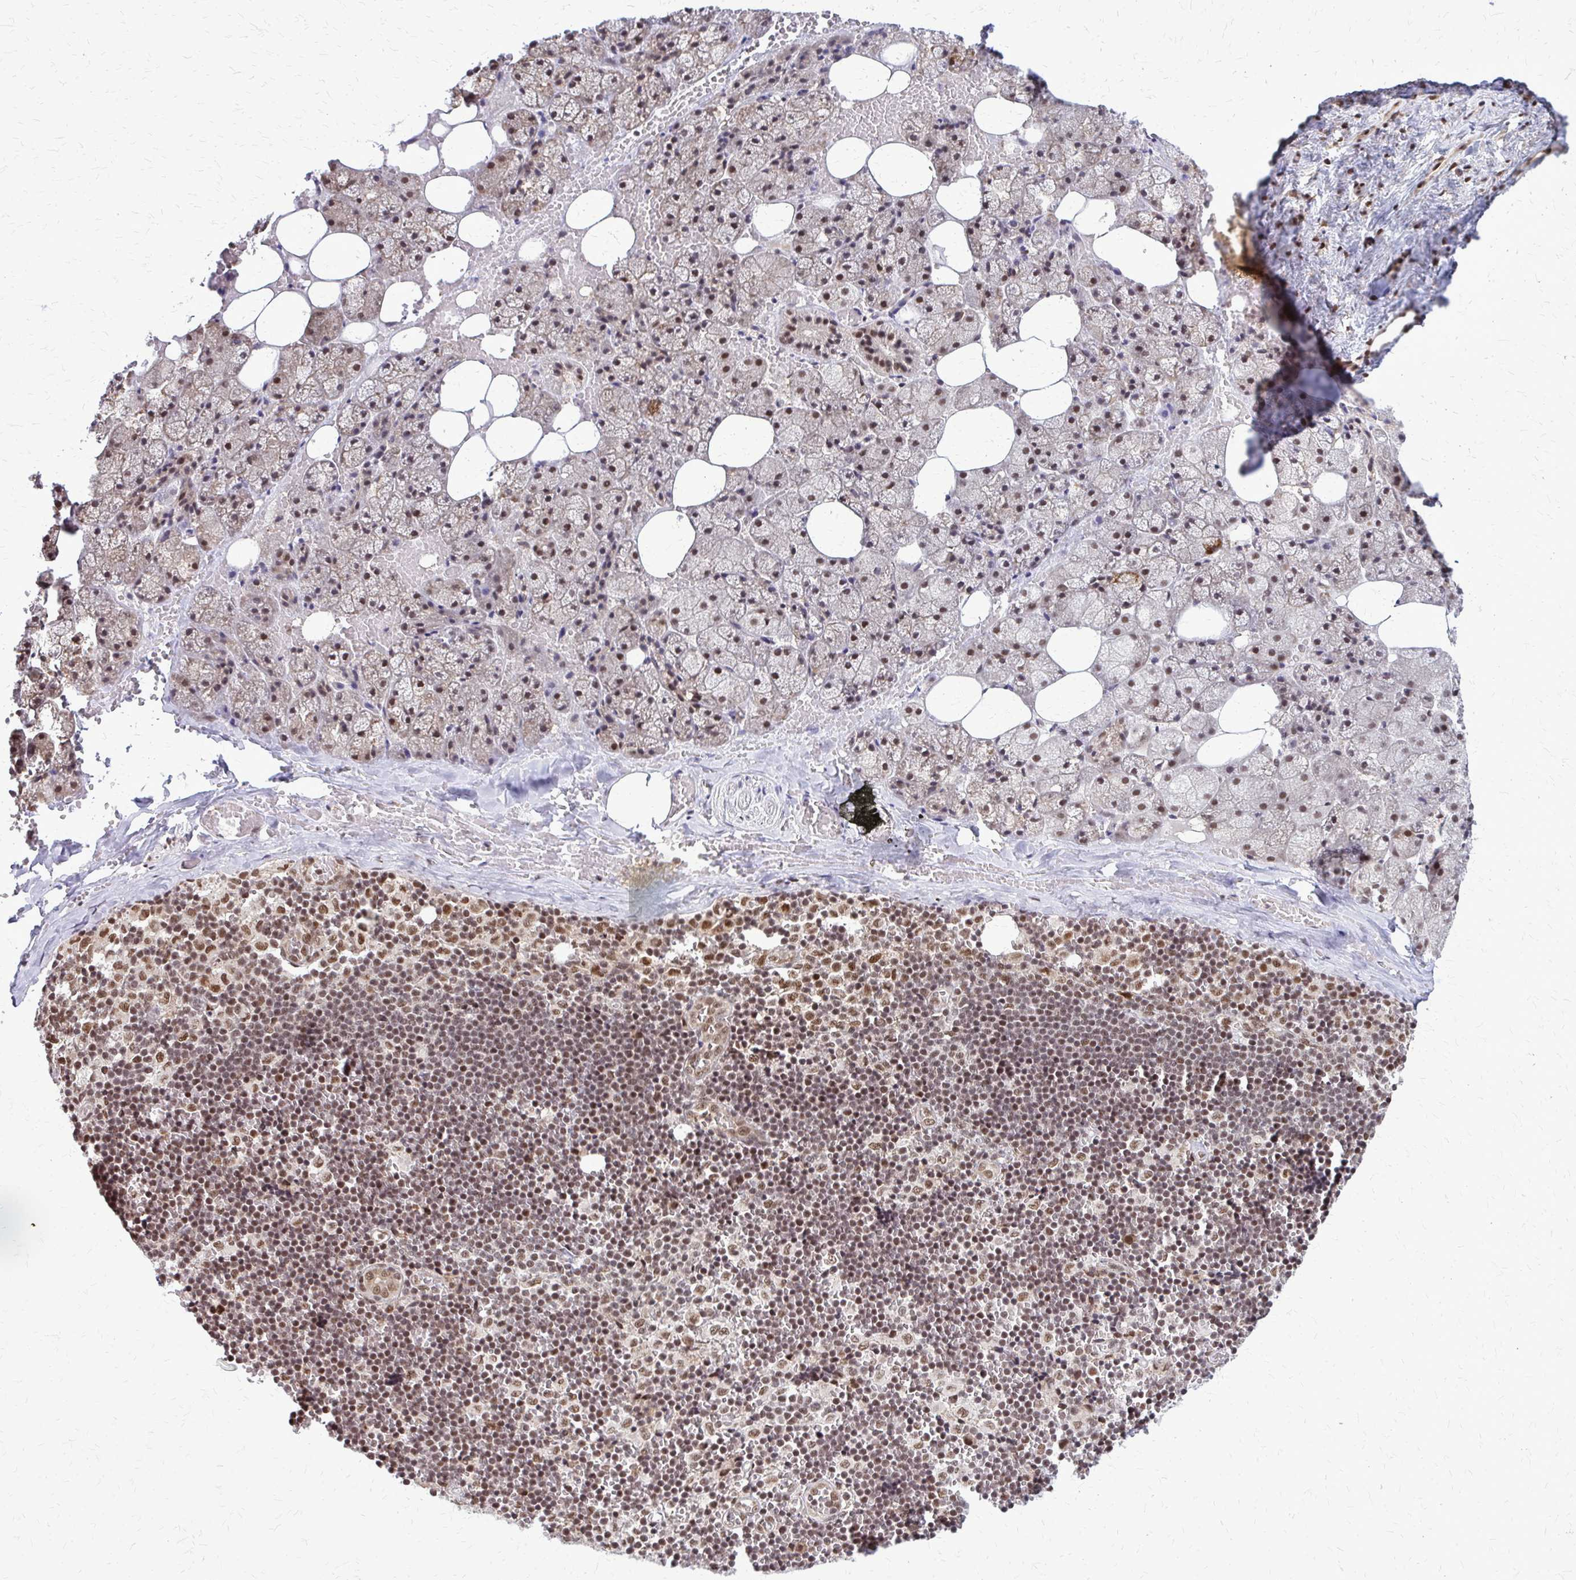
{"staining": {"intensity": "moderate", "quantity": "25%-75%", "location": "nuclear"}, "tissue": "salivary gland", "cell_type": "Glandular cells", "image_type": "normal", "snomed": [{"axis": "morphology", "description": "Normal tissue, NOS"}, {"axis": "topography", "description": "Salivary gland"}, {"axis": "topography", "description": "Peripheral nerve tissue"}], "caption": "The micrograph demonstrates immunohistochemical staining of benign salivary gland. There is moderate nuclear staining is appreciated in about 25%-75% of glandular cells. (Brightfield microscopy of DAB IHC at high magnification).", "gene": "HDAC3", "patient": {"sex": "male", "age": 38}}